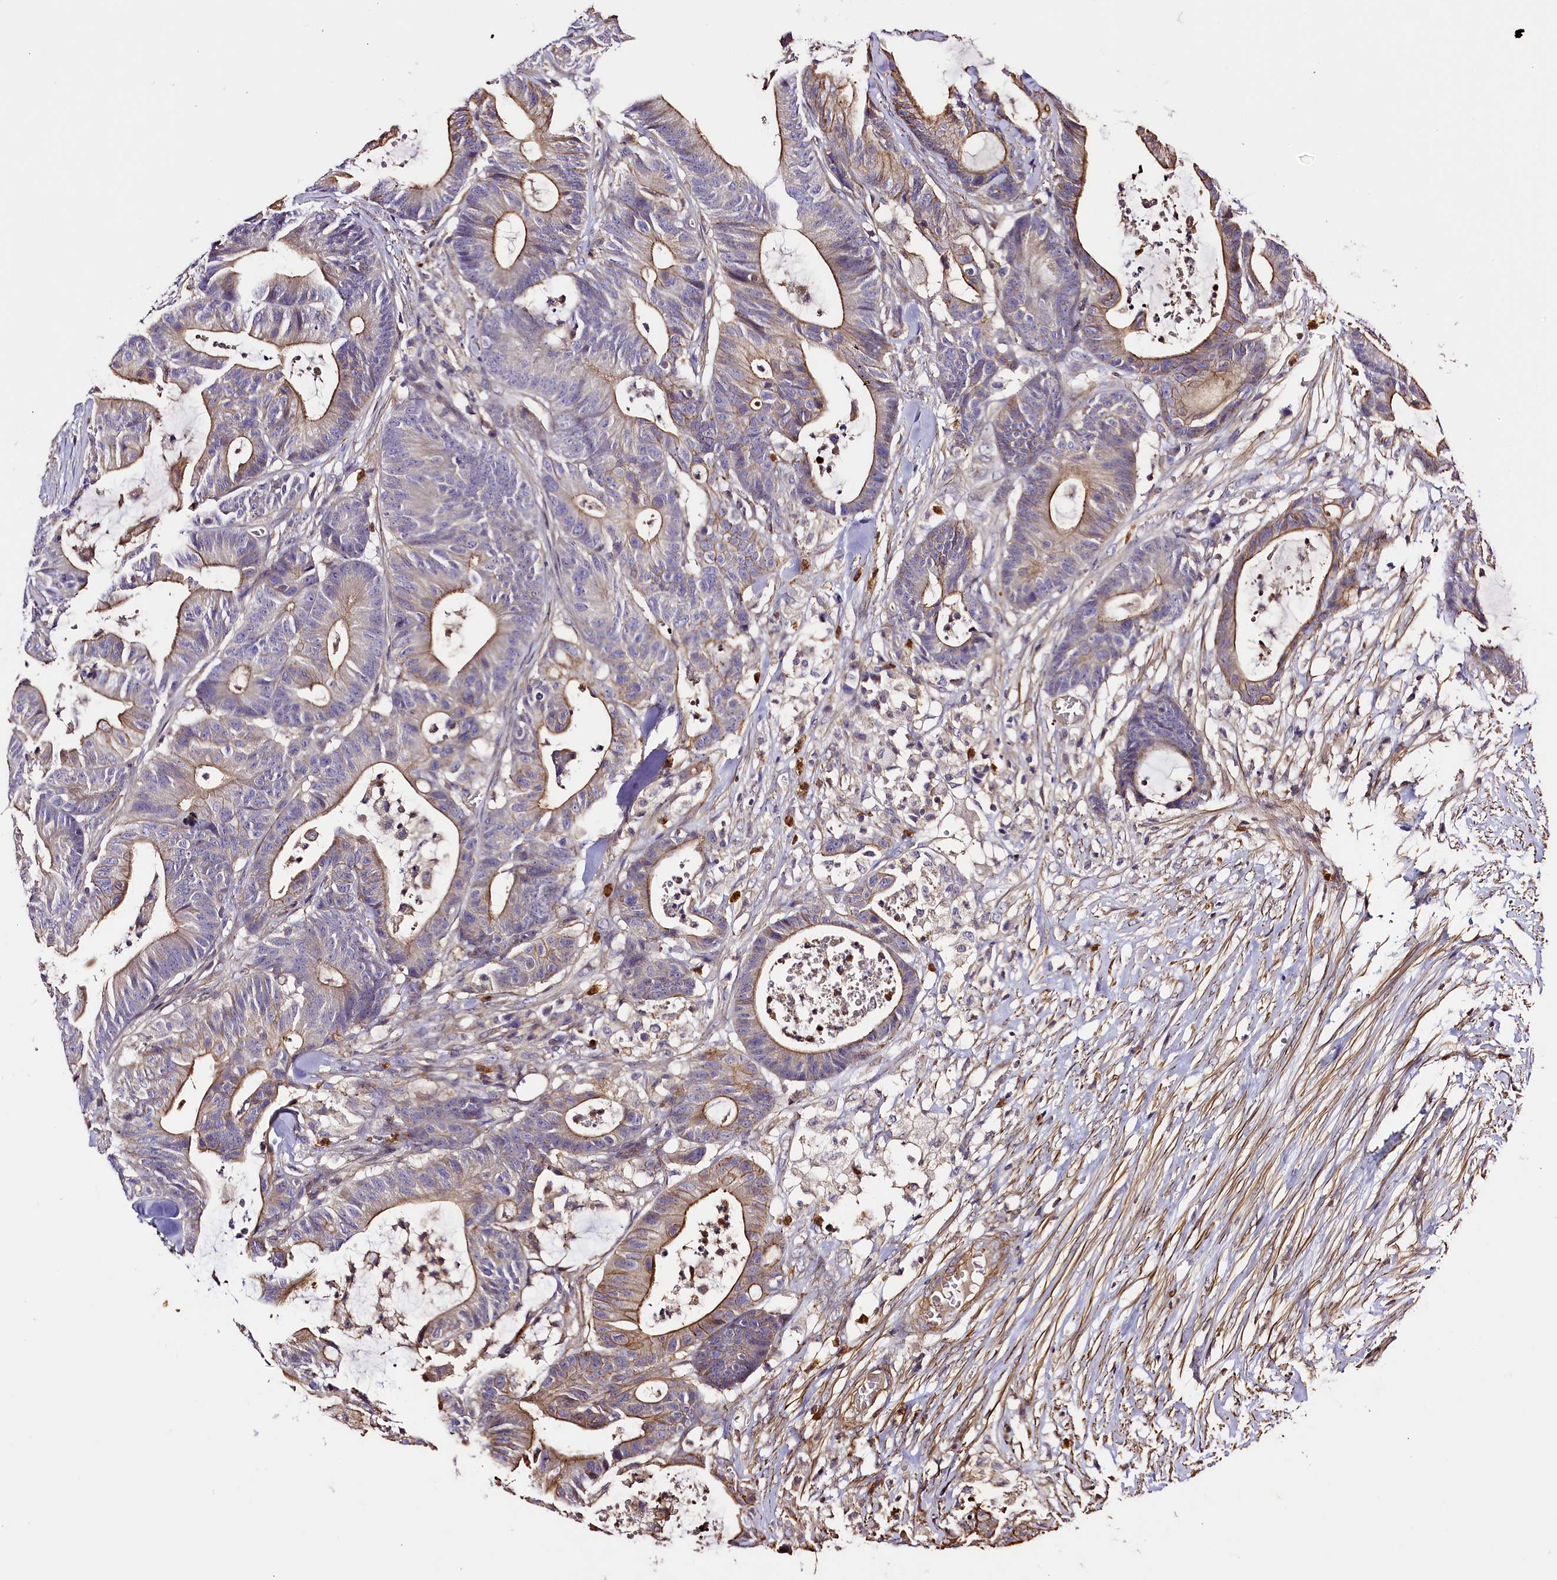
{"staining": {"intensity": "moderate", "quantity": ">75%", "location": "cytoplasmic/membranous"}, "tissue": "colorectal cancer", "cell_type": "Tumor cells", "image_type": "cancer", "snomed": [{"axis": "morphology", "description": "Adenocarcinoma, NOS"}, {"axis": "topography", "description": "Colon"}], "caption": "Moderate cytoplasmic/membranous expression for a protein is seen in about >75% of tumor cells of colorectal cancer using IHC.", "gene": "RAPSN", "patient": {"sex": "female", "age": 84}}